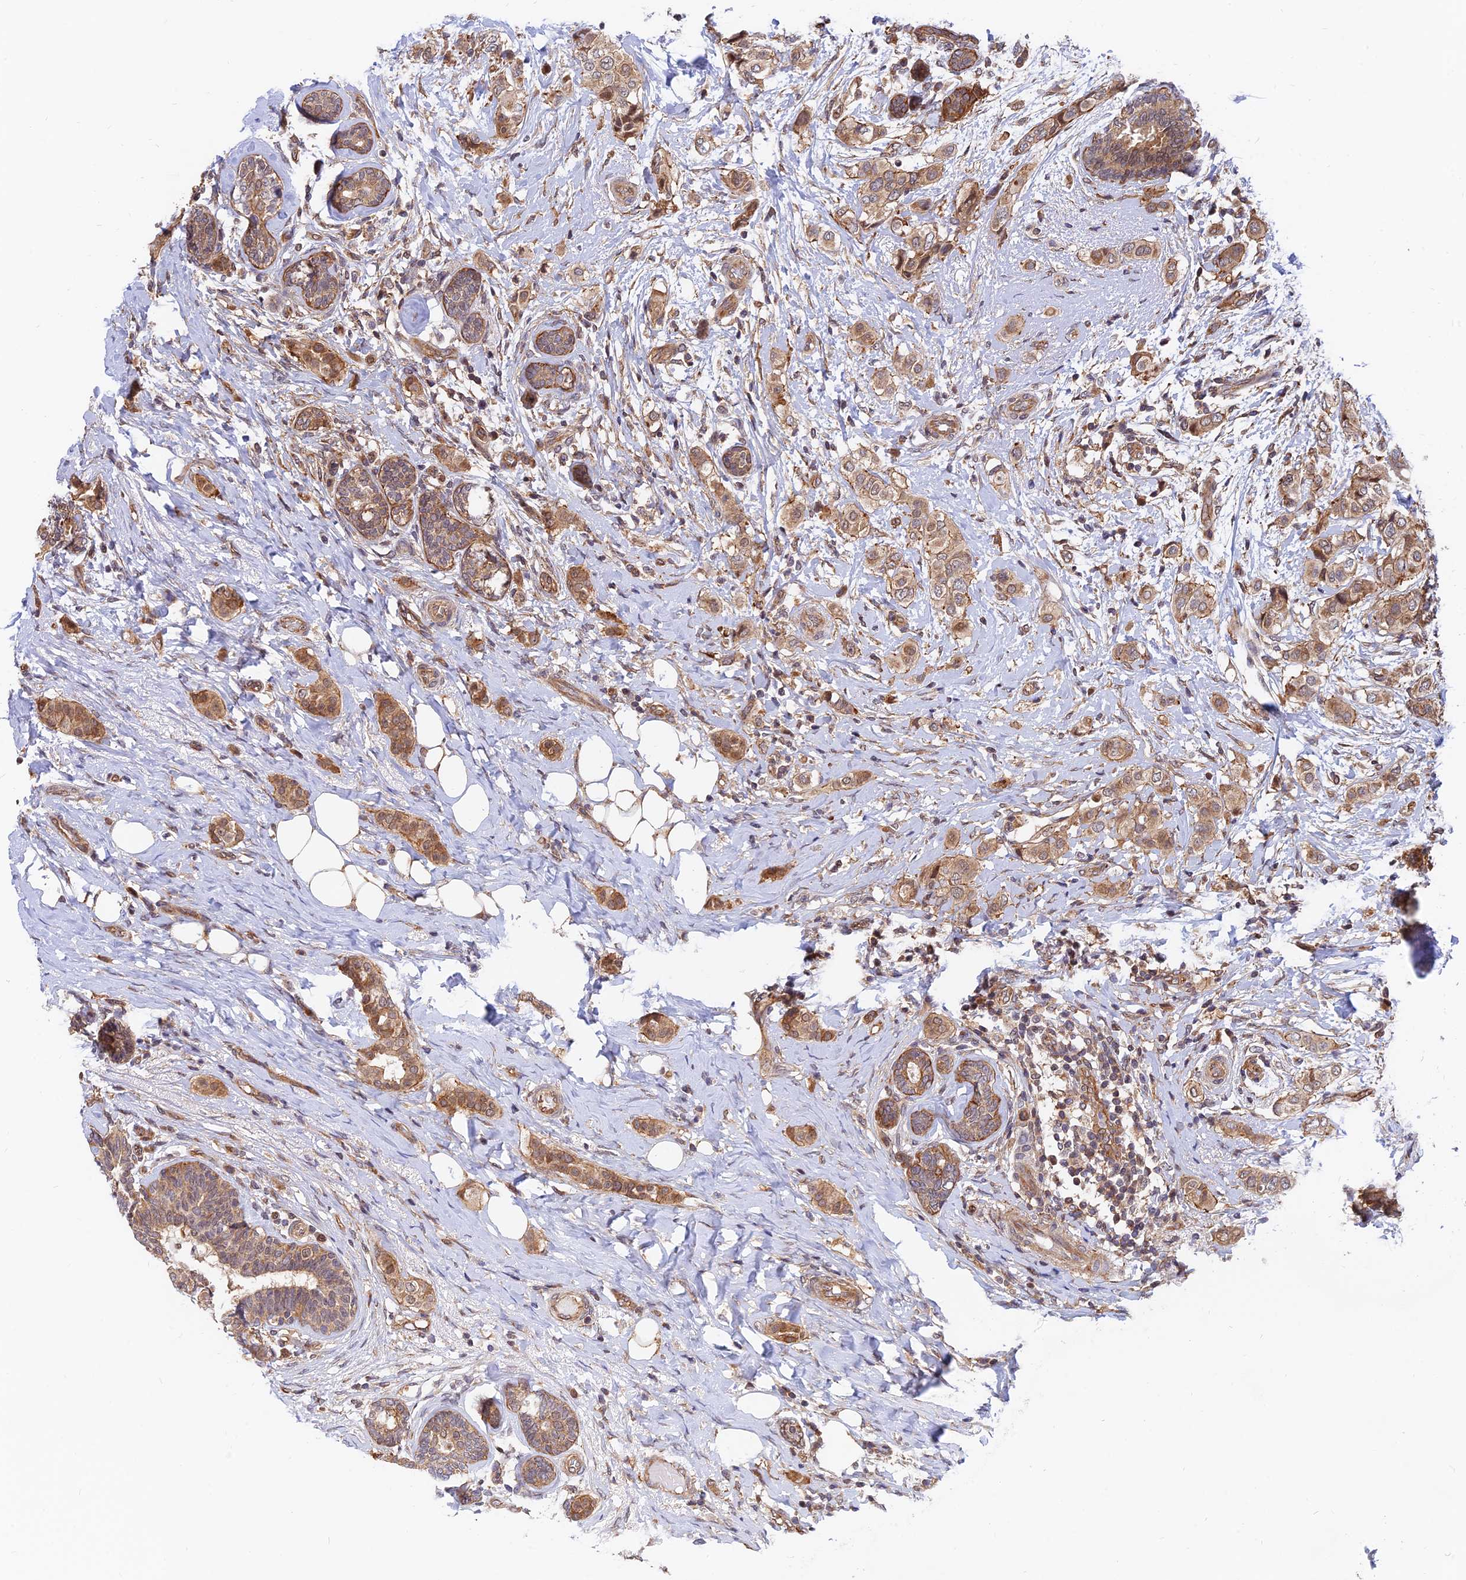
{"staining": {"intensity": "moderate", "quantity": ">75%", "location": "cytoplasmic/membranous"}, "tissue": "breast cancer", "cell_type": "Tumor cells", "image_type": "cancer", "snomed": [{"axis": "morphology", "description": "Lobular carcinoma"}, {"axis": "topography", "description": "Breast"}], "caption": "Immunohistochemistry (IHC) staining of breast cancer, which shows medium levels of moderate cytoplasmic/membranous positivity in about >75% of tumor cells indicating moderate cytoplasmic/membranous protein expression. The staining was performed using DAB (brown) for protein detection and nuclei were counterstained in hematoxylin (blue).", "gene": "WDR41", "patient": {"sex": "female", "age": 51}}